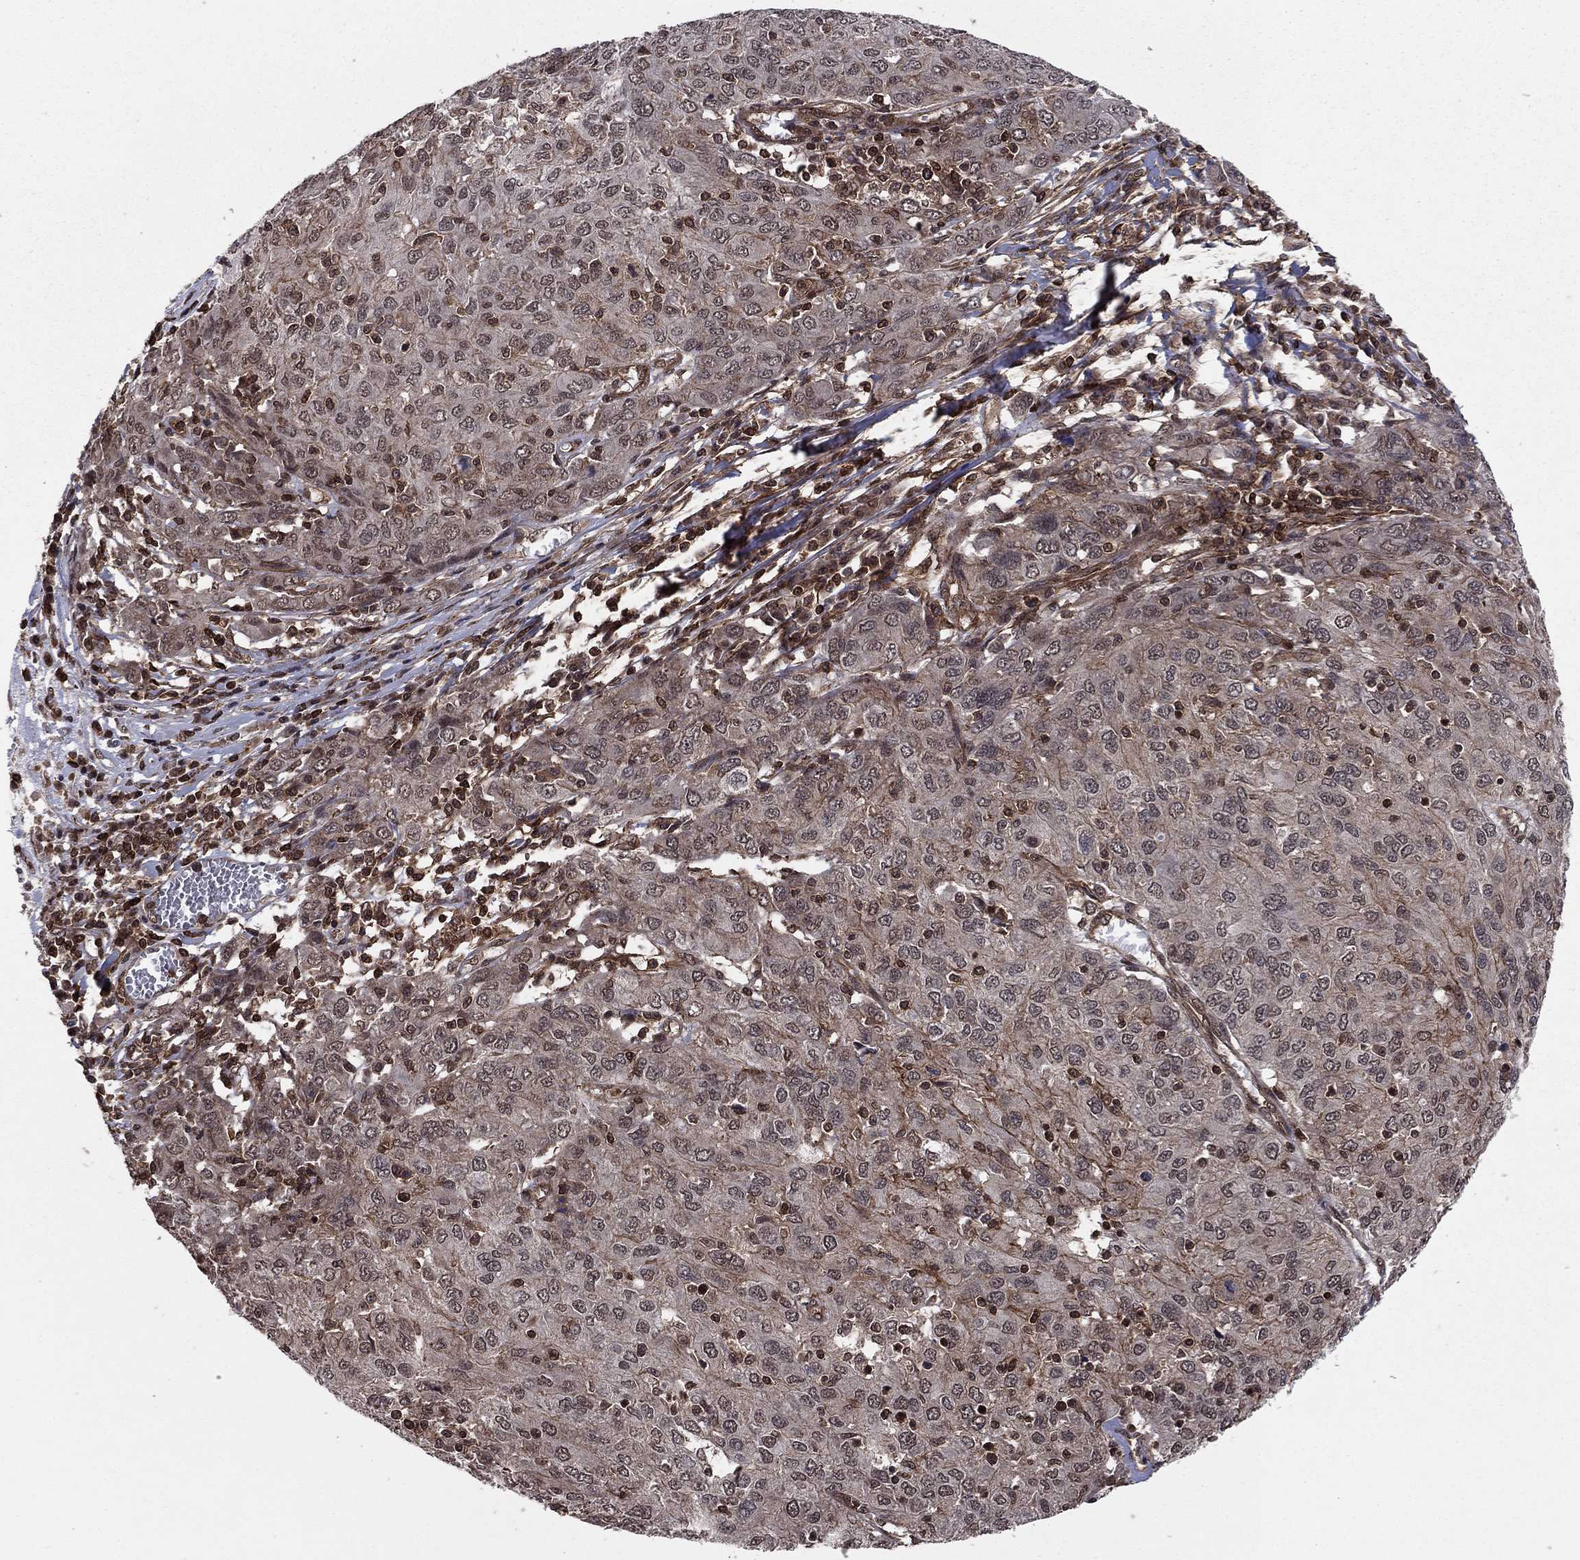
{"staining": {"intensity": "moderate", "quantity": "<25%", "location": "cytoplasmic/membranous"}, "tissue": "ovarian cancer", "cell_type": "Tumor cells", "image_type": "cancer", "snomed": [{"axis": "morphology", "description": "Carcinoma, endometroid"}, {"axis": "topography", "description": "Ovary"}], "caption": "There is low levels of moderate cytoplasmic/membranous expression in tumor cells of ovarian cancer (endometroid carcinoma), as demonstrated by immunohistochemical staining (brown color).", "gene": "SSX2IP", "patient": {"sex": "female", "age": 50}}